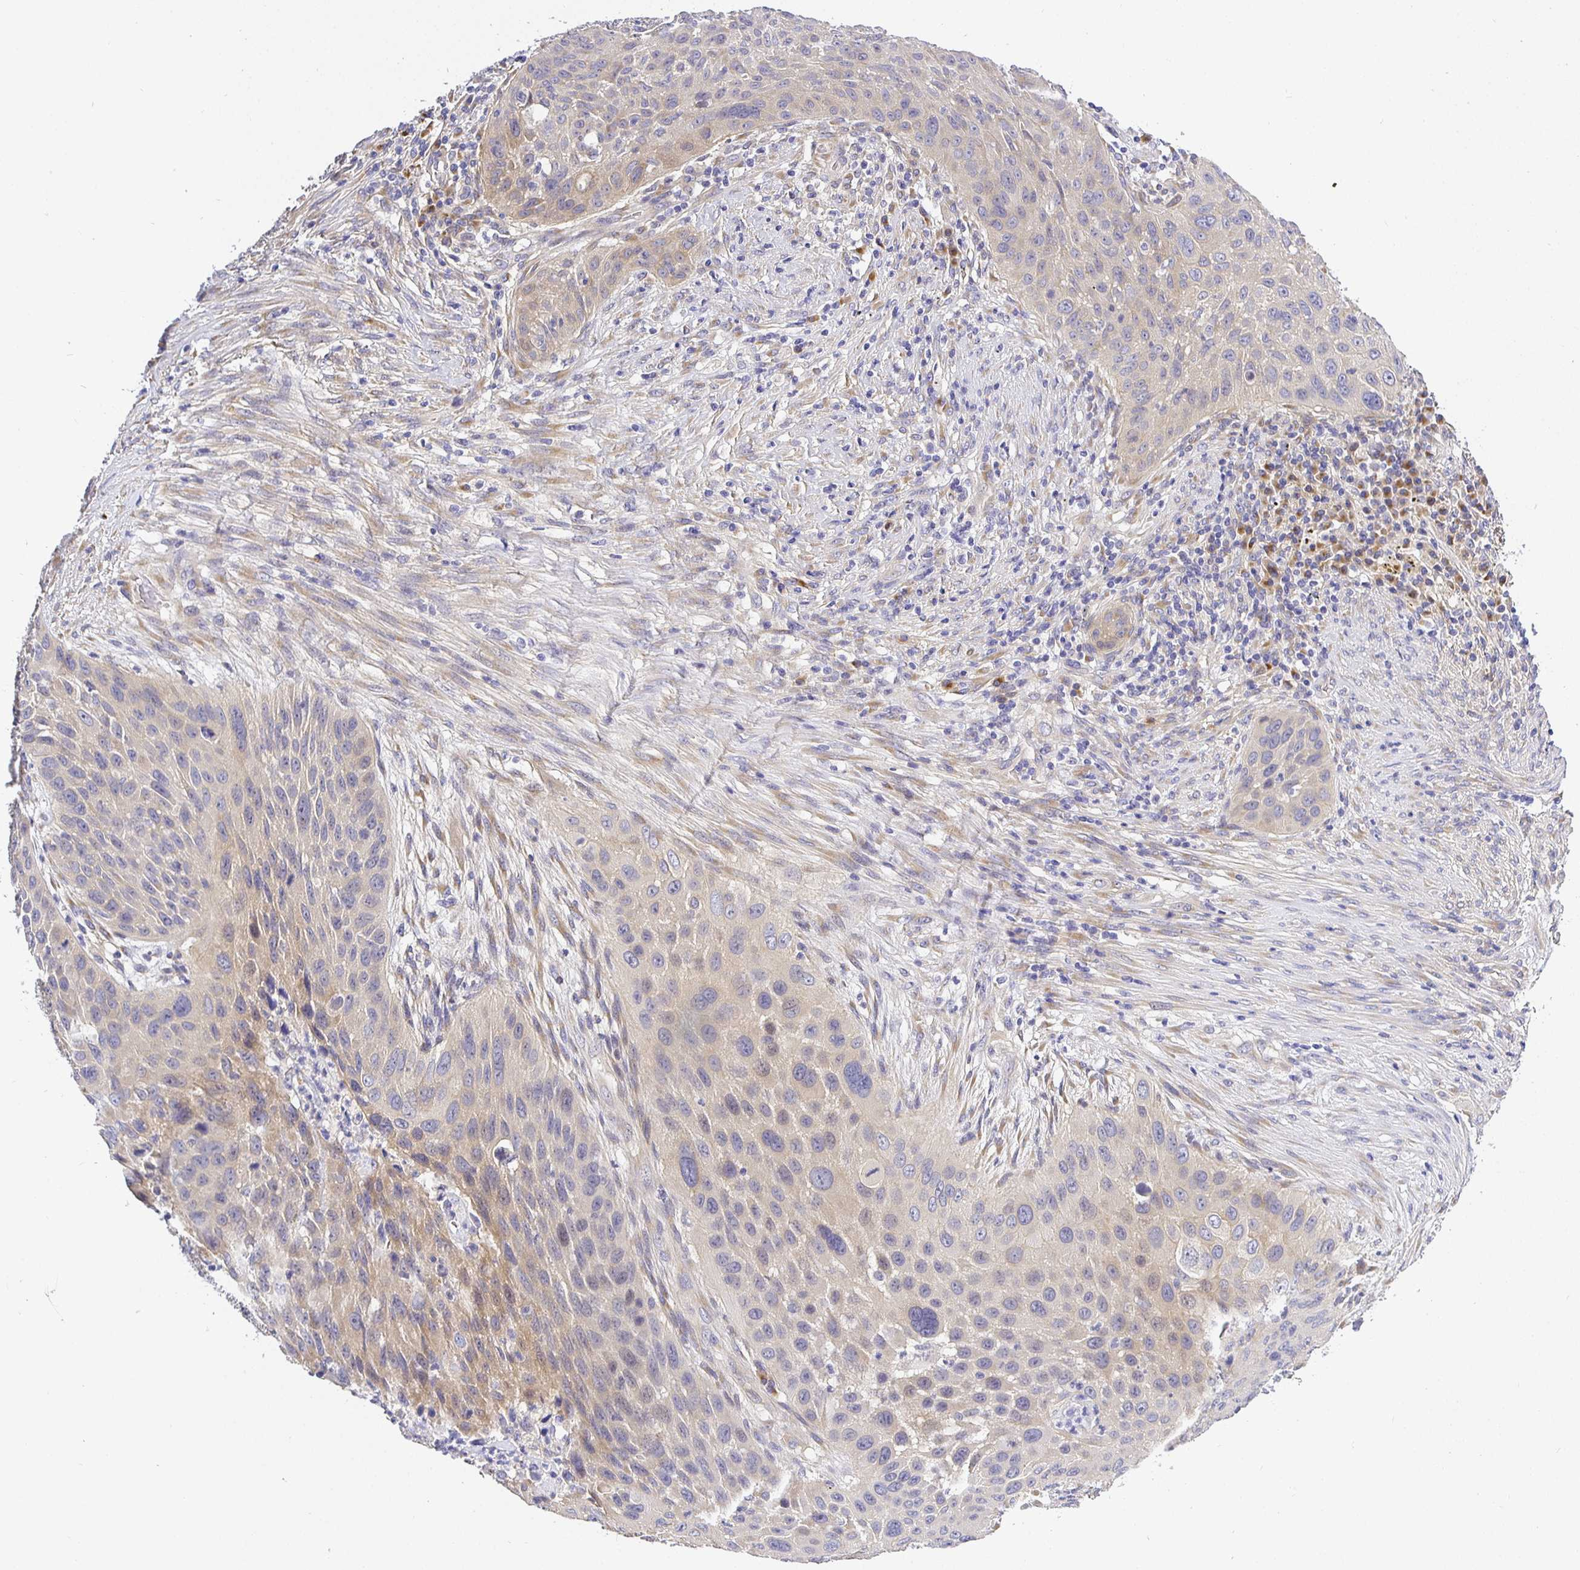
{"staining": {"intensity": "weak", "quantity": "<25%", "location": "cytoplasmic/membranous"}, "tissue": "lung cancer", "cell_type": "Tumor cells", "image_type": "cancer", "snomed": [{"axis": "morphology", "description": "Squamous cell carcinoma, NOS"}, {"axis": "topography", "description": "Lung"}], "caption": "DAB (3,3'-diaminobenzidine) immunohistochemical staining of human squamous cell carcinoma (lung) displays no significant staining in tumor cells.", "gene": "OPALIN", "patient": {"sex": "male", "age": 63}}